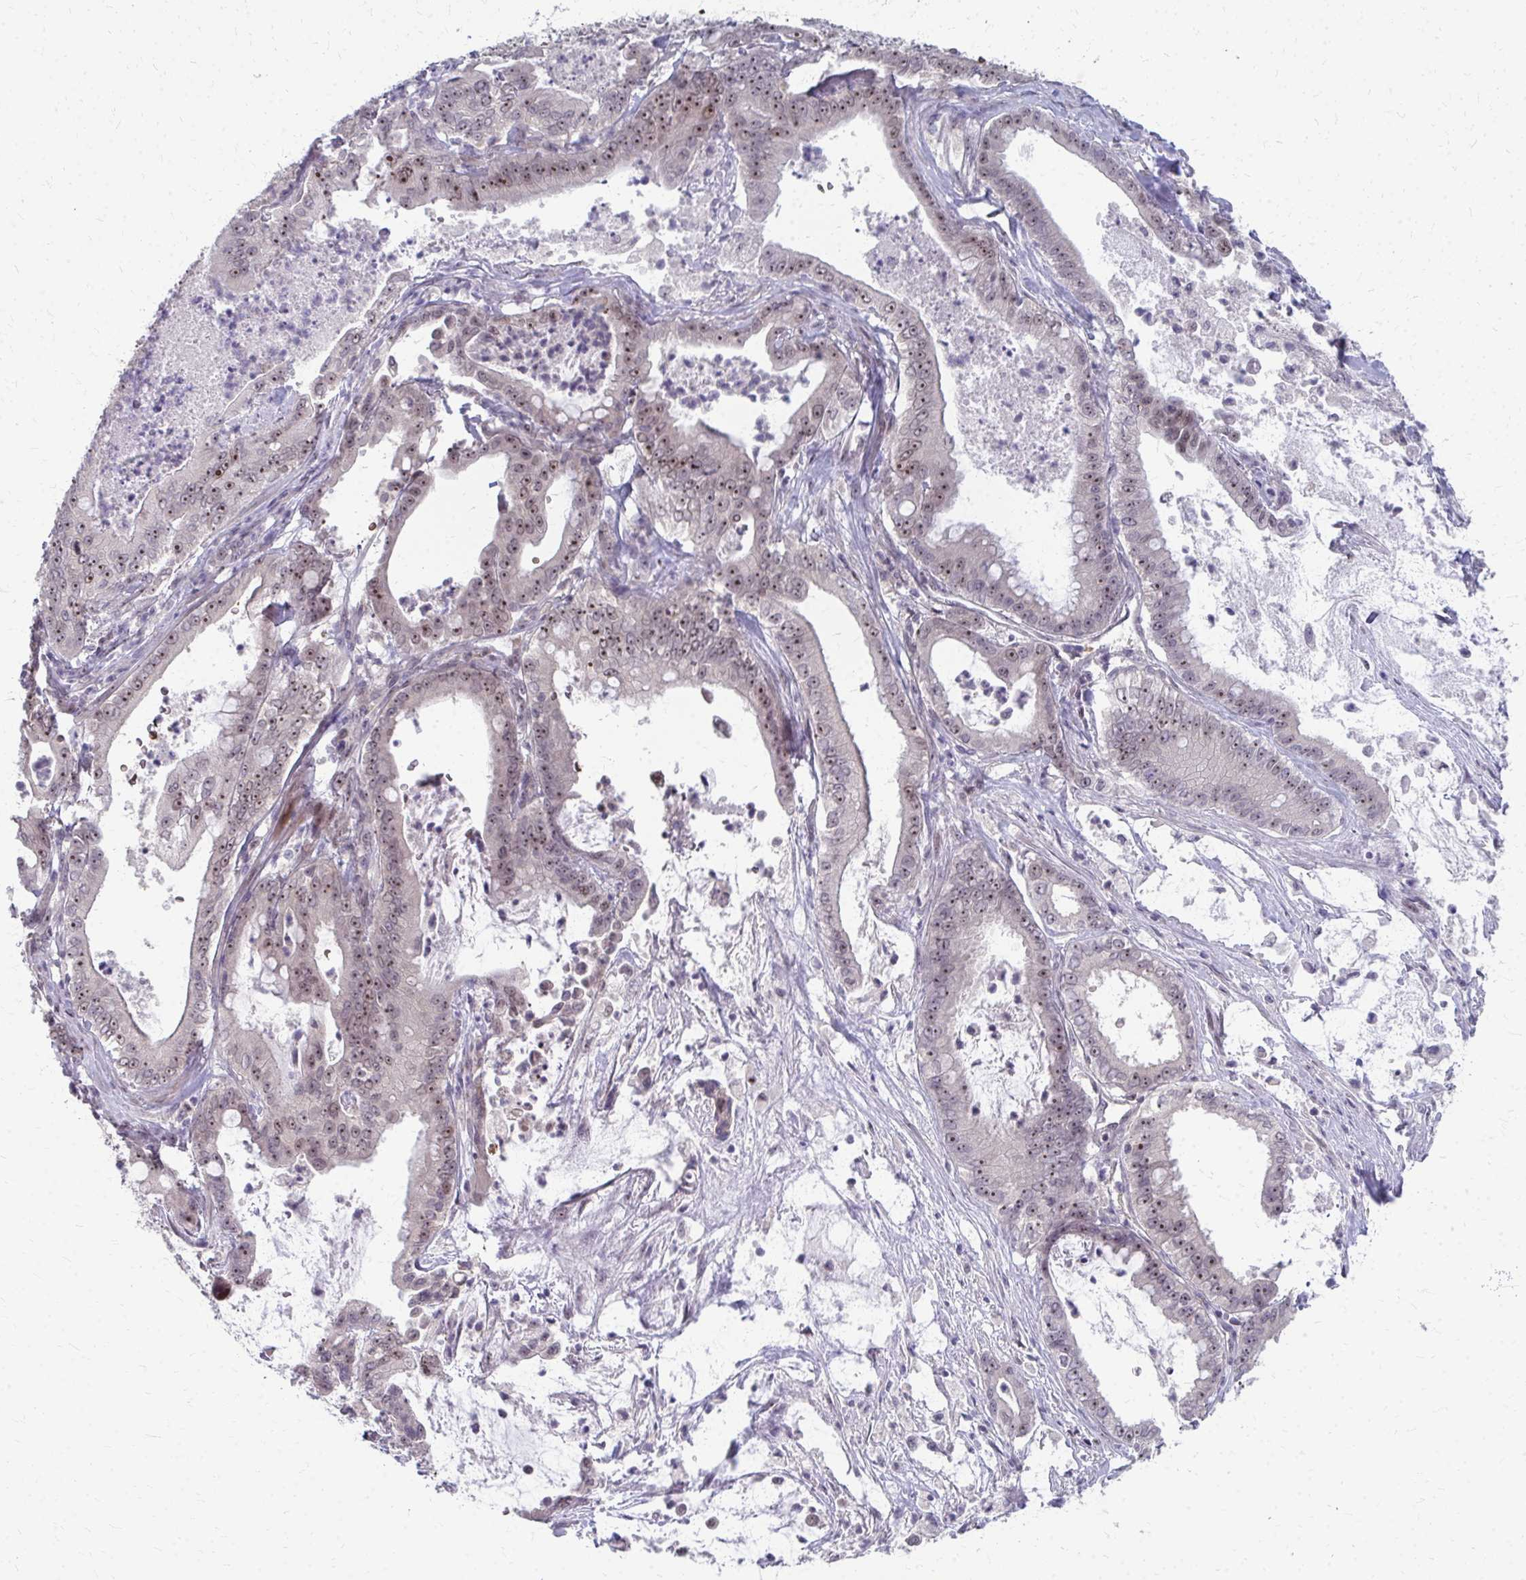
{"staining": {"intensity": "moderate", "quantity": ">75%", "location": "nuclear"}, "tissue": "pancreatic cancer", "cell_type": "Tumor cells", "image_type": "cancer", "snomed": [{"axis": "morphology", "description": "Adenocarcinoma, NOS"}, {"axis": "topography", "description": "Pancreas"}], "caption": "Protein staining of pancreatic adenocarcinoma tissue reveals moderate nuclear staining in approximately >75% of tumor cells.", "gene": "NUDT16", "patient": {"sex": "male", "age": 71}}